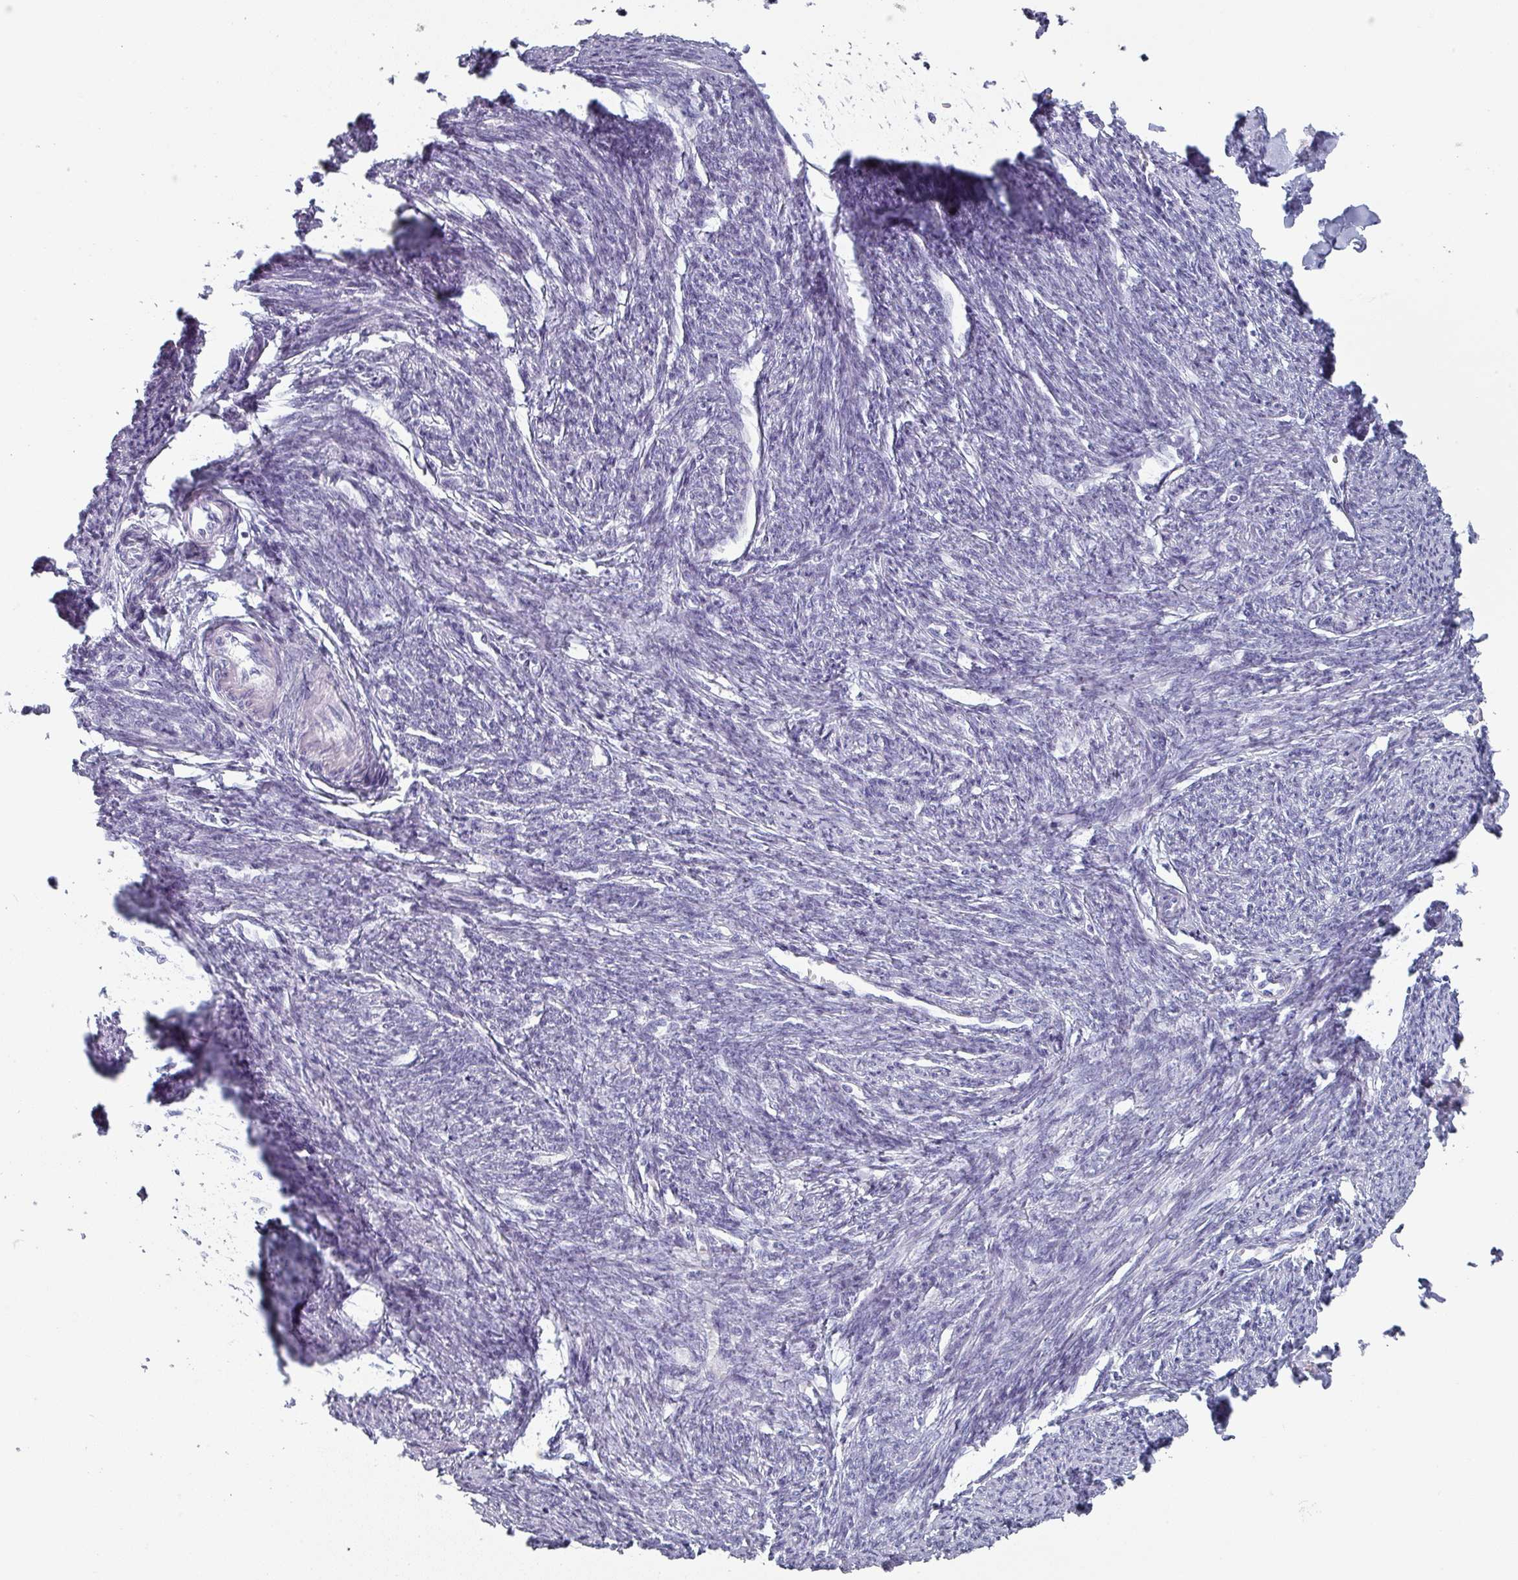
{"staining": {"intensity": "negative", "quantity": "none", "location": "none"}, "tissue": "smooth muscle", "cell_type": "Smooth muscle cells", "image_type": "normal", "snomed": [{"axis": "morphology", "description": "Normal tissue, NOS"}, {"axis": "topography", "description": "Smooth muscle"}, {"axis": "topography", "description": "Fallopian tube"}], "caption": "DAB (3,3'-diaminobenzidine) immunohistochemical staining of benign human smooth muscle exhibits no significant positivity in smooth muscle cells.", "gene": "SLC35G2", "patient": {"sex": "female", "age": 59}}